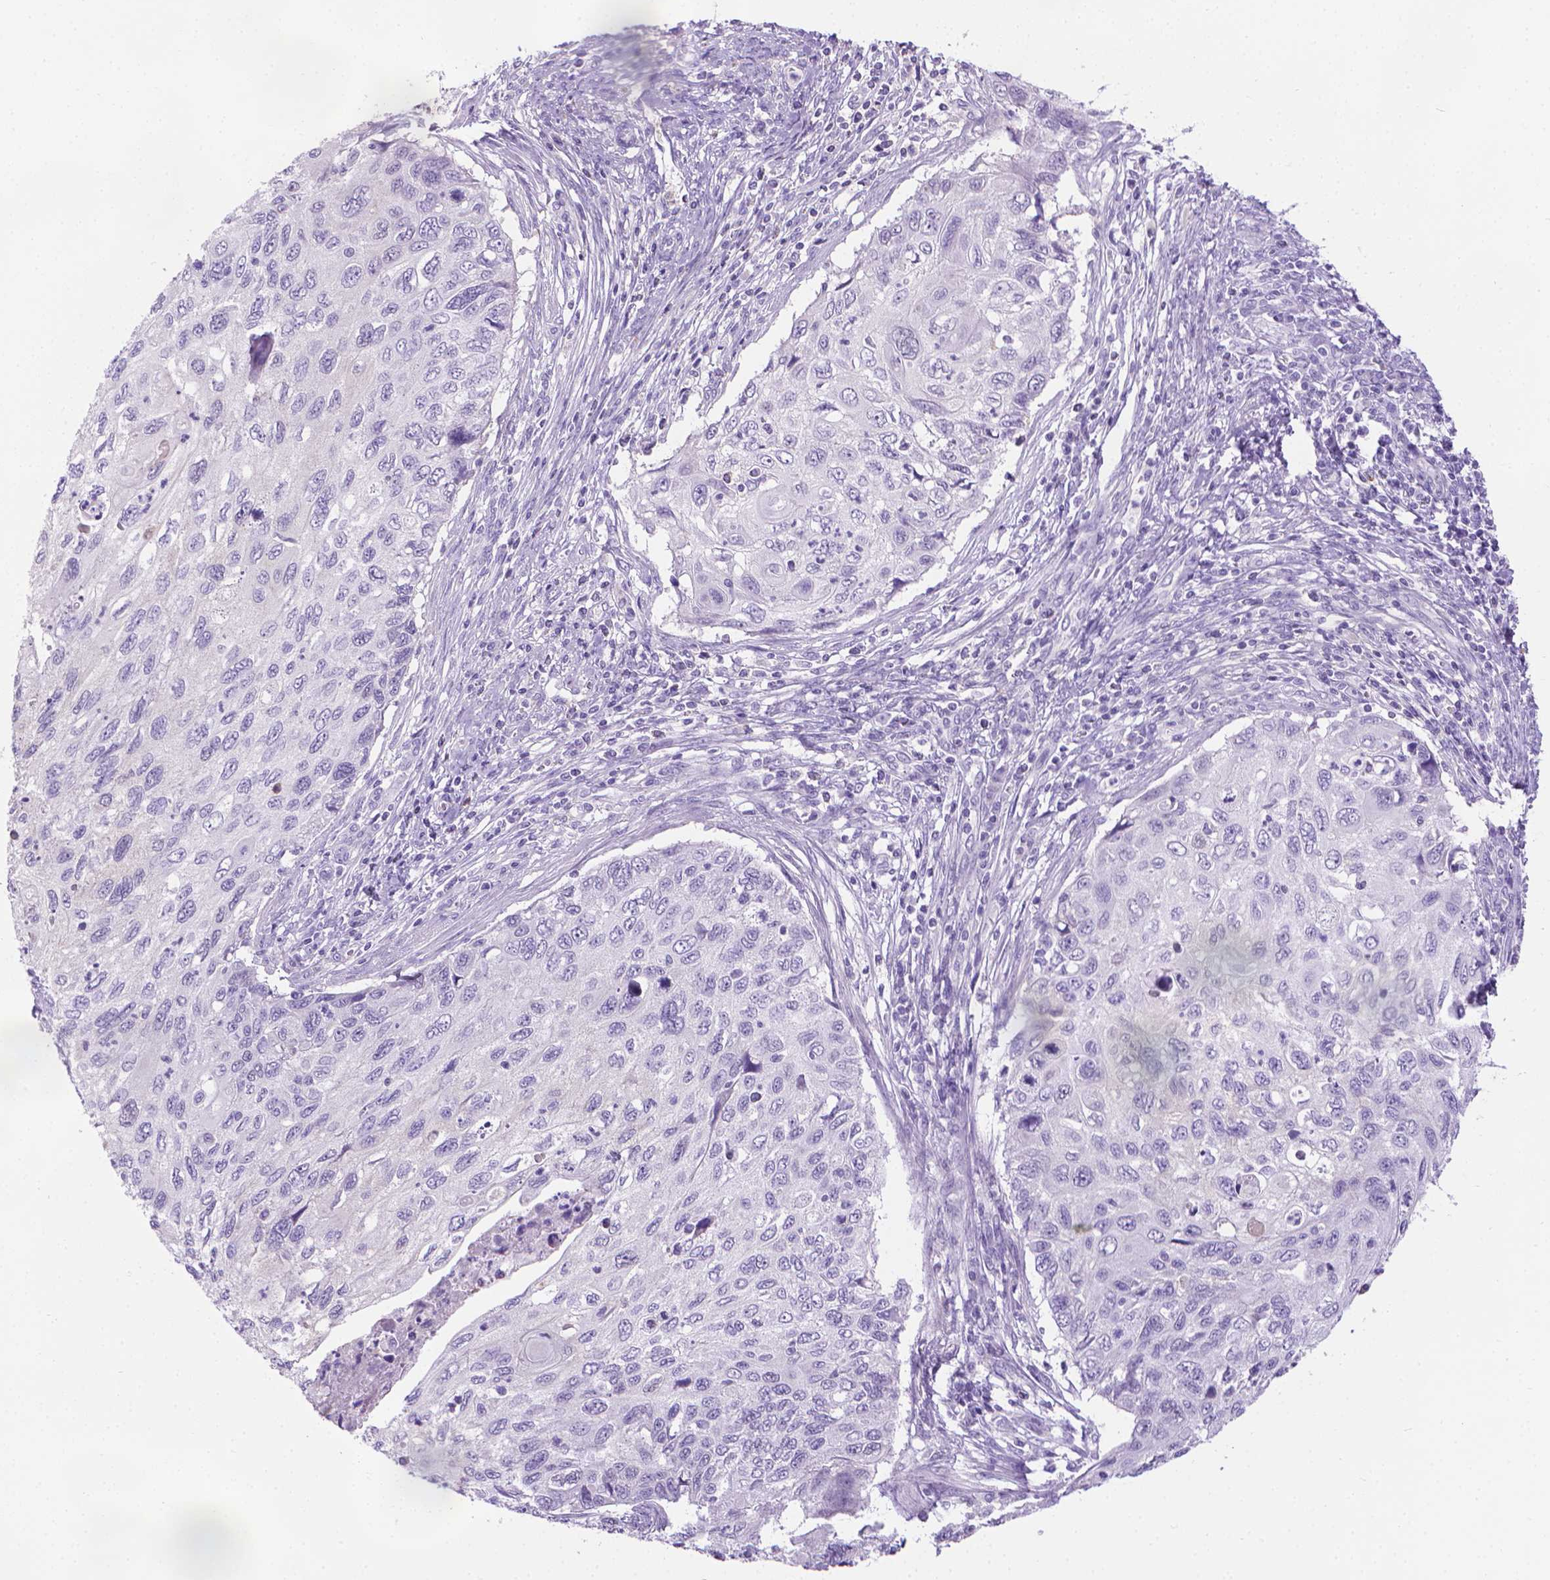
{"staining": {"intensity": "negative", "quantity": "none", "location": "none"}, "tissue": "cervical cancer", "cell_type": "Tumor cells", "image_type": "cancer", "snomed": [{"axis": "morphology", "description": "Squamous cell carcinoma, NOS"}, {"axis": "topography", "description": "Cervix"}], "caption": "Tumor cells show no significant expression in cervical cancer.", "gene": "SPAG6", "patient": {"sex": "female", "age": 70}}